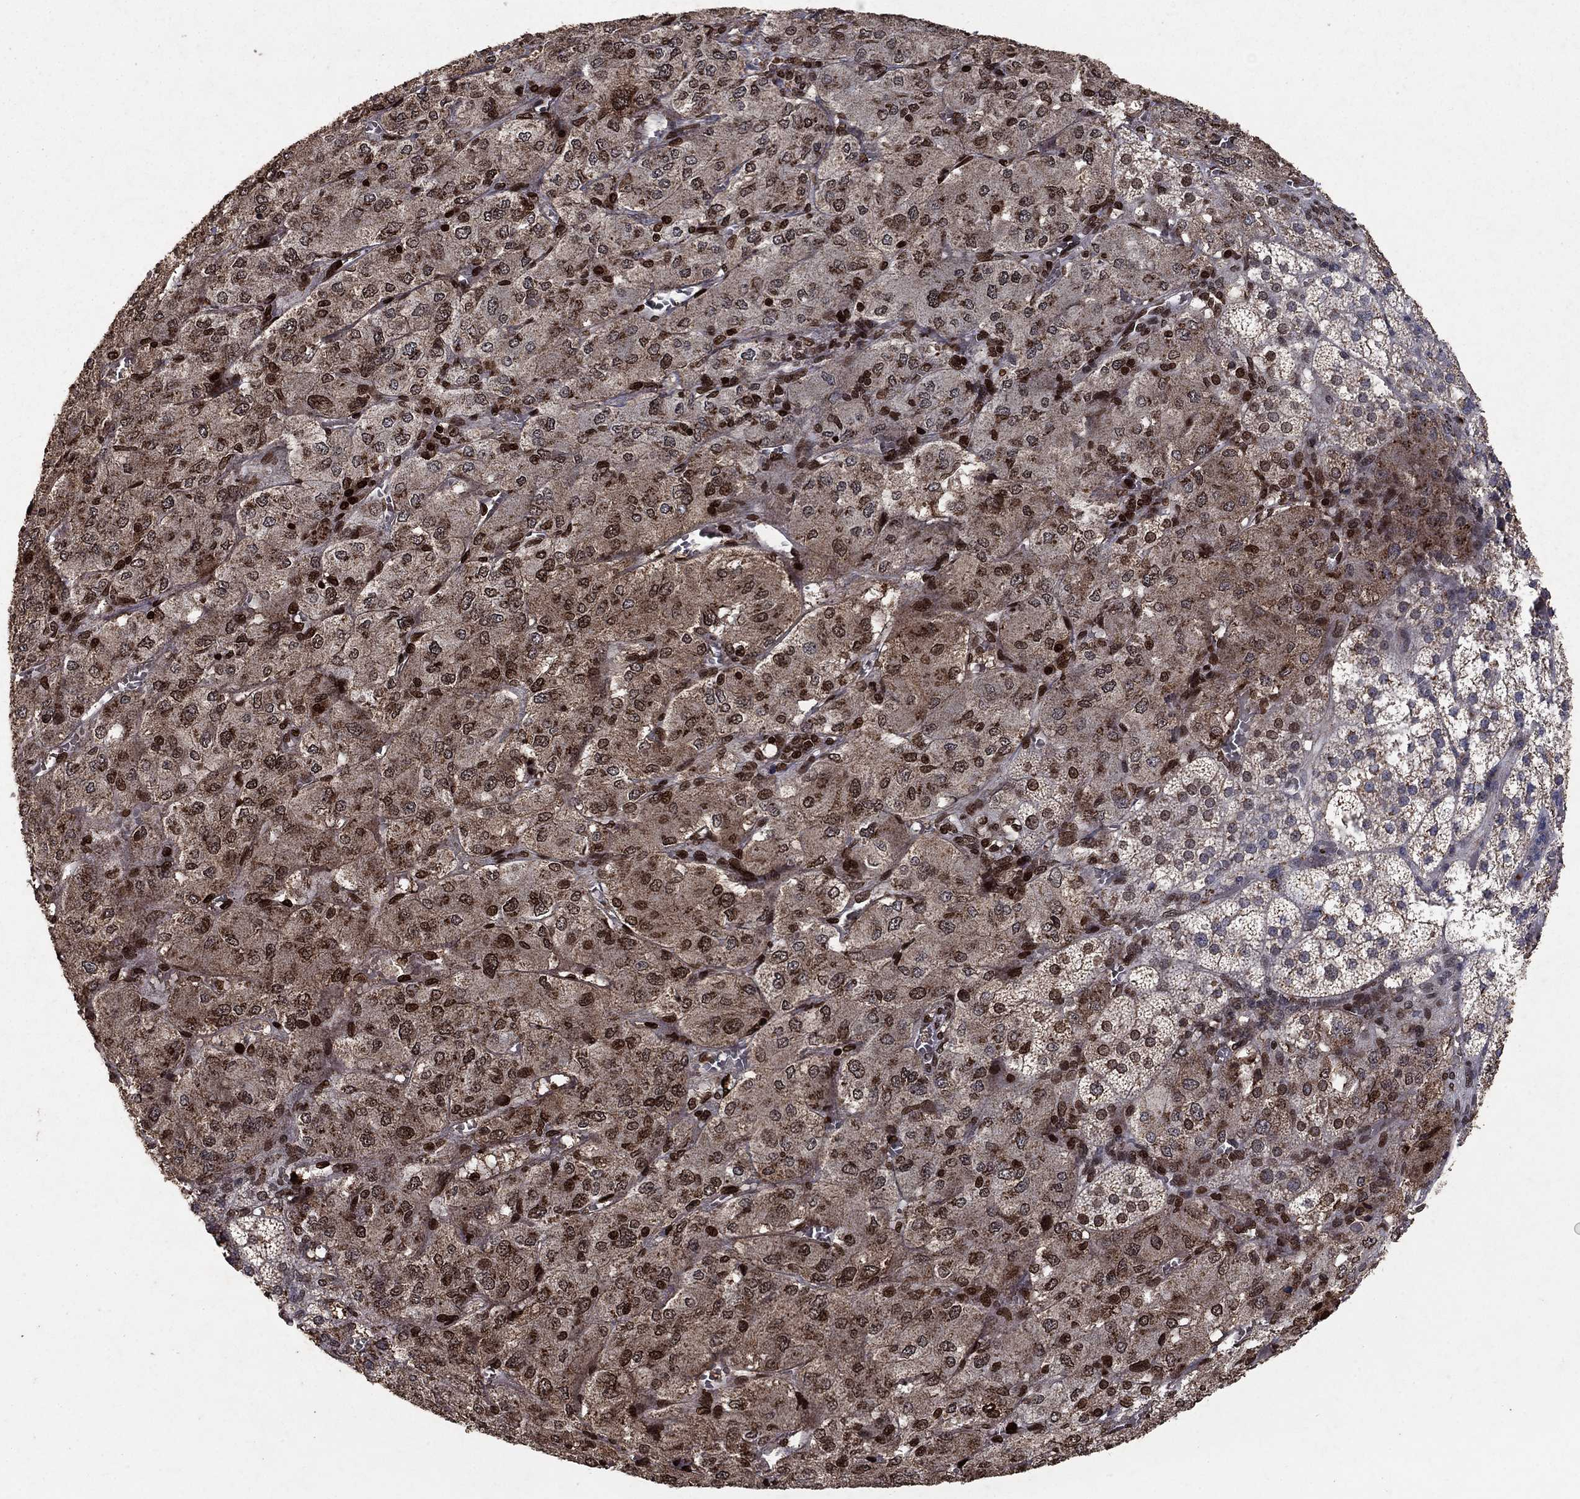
{"staining": {"intensity": "strong", "quantity": "25%-75%", "location": "cytoplasmic/membranous,nuclear"}, "tissue": "adrenal gland", "cell_type": "Glandular cells", "image_type": "normal", "snomed": [{"axis": "morphology", "description": "Normal tissue, NOS"}, {"axis": "topography", "description": "Adrenal gland"}], "caption": "Adrenal gland stained with DAB IHC reveals high levels of strong cytoplasmic/membranous,nuclear expression in about 25%-75% of glandular cells. (brown staining indicates protein expression, while blue staining denotes nuclei).", "gene": "CD24", "patient": {"sex": "female", "age": 60}}